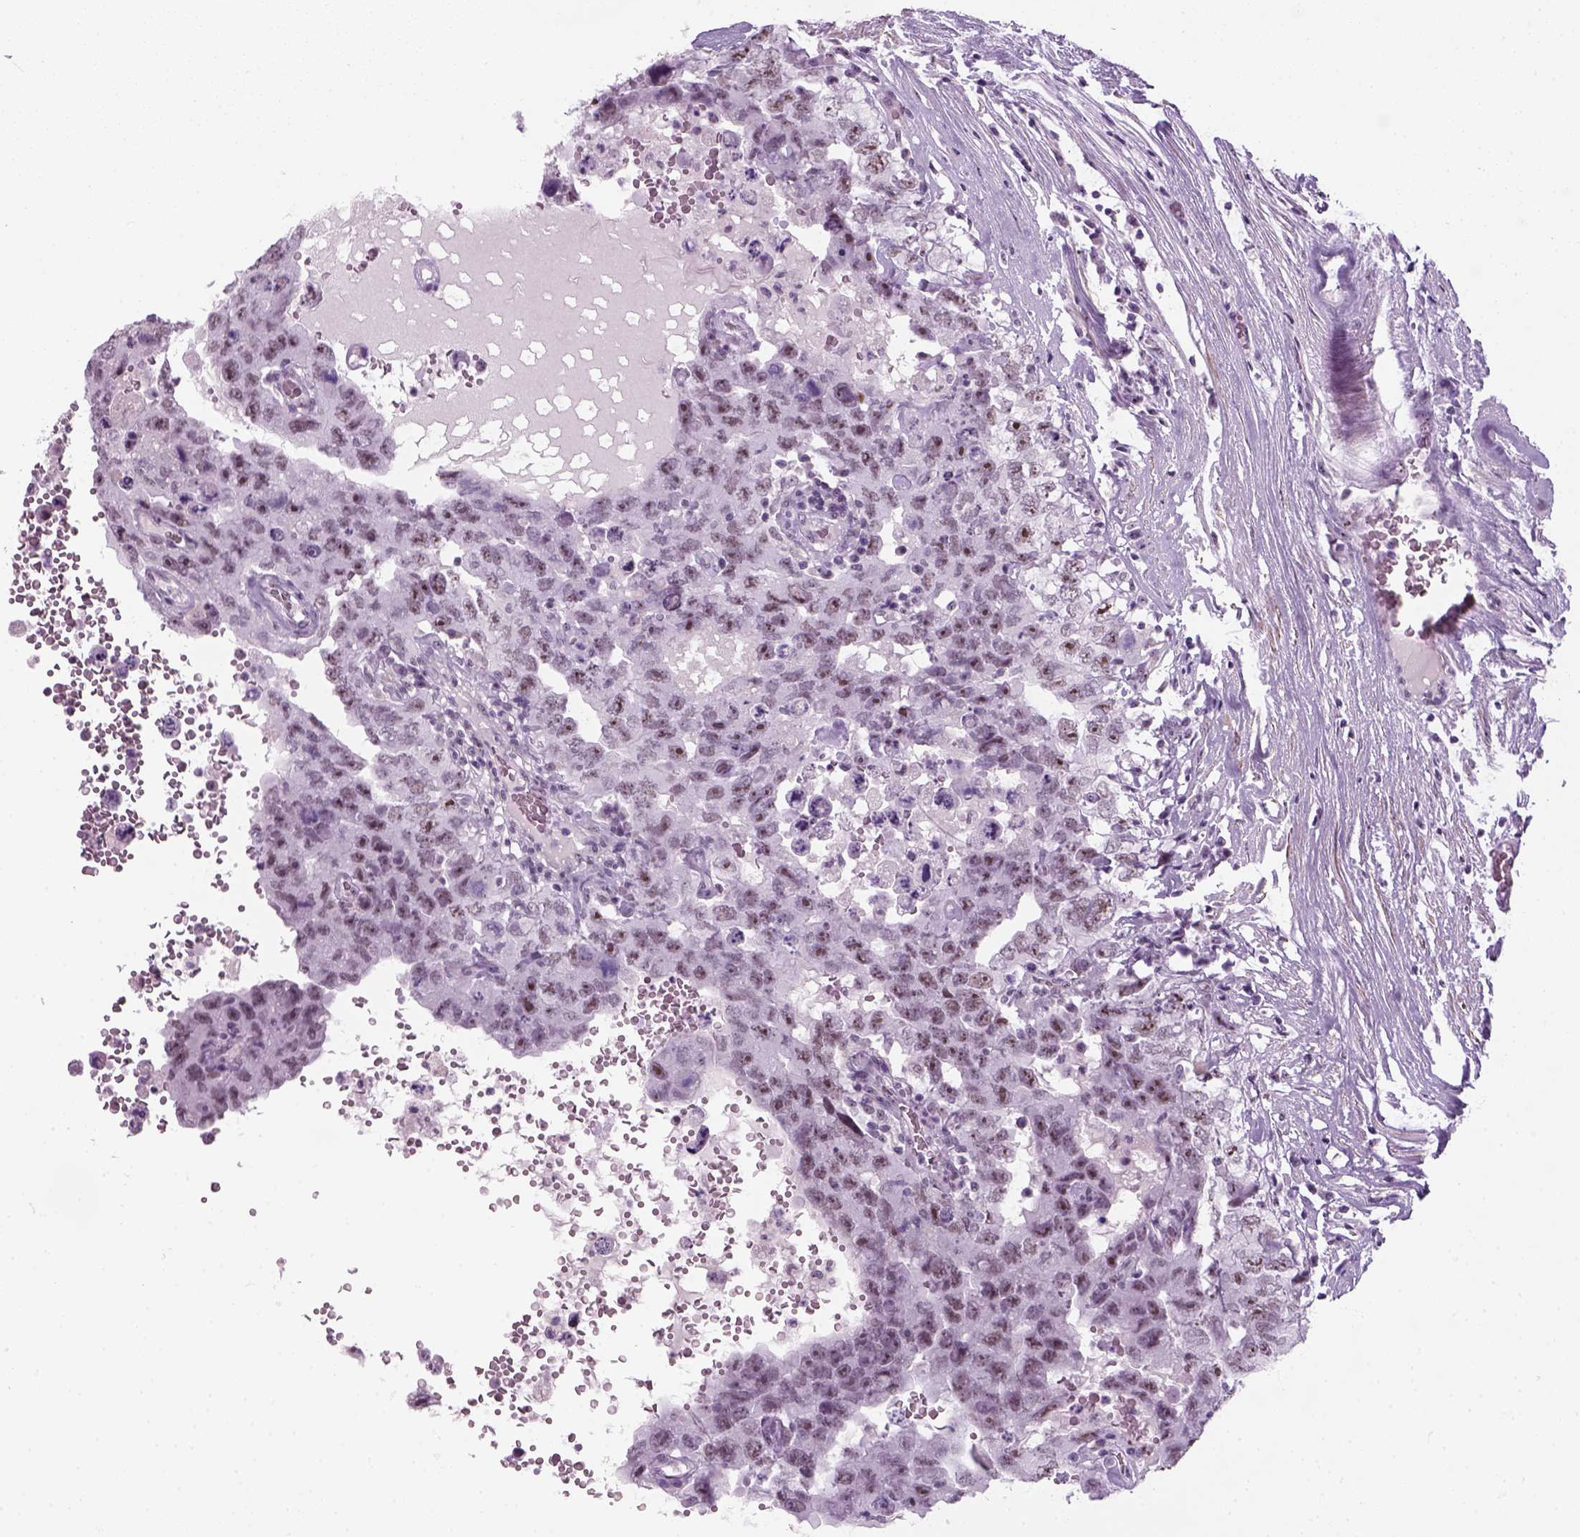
{"staining": {"intensity": "weak", "quantity": ">75%", "location": "nuclear"}, "tissue": "testis cancer", "cell_type": "Tumor cells", "image_type": "cancer", "snomed": [{"axis": "morphology", "description": "Carcinoma, Embryonal, NOS"}, {"axis": "topography", "description": "Testis"}], "caption": "Protein staining by immunohistochemistry demonstrates weak nuclear expression in about >75% of tumor cells in testis cancer.", "gene": "ZNF865", "patient": {"sex": "male", "age": 26}}